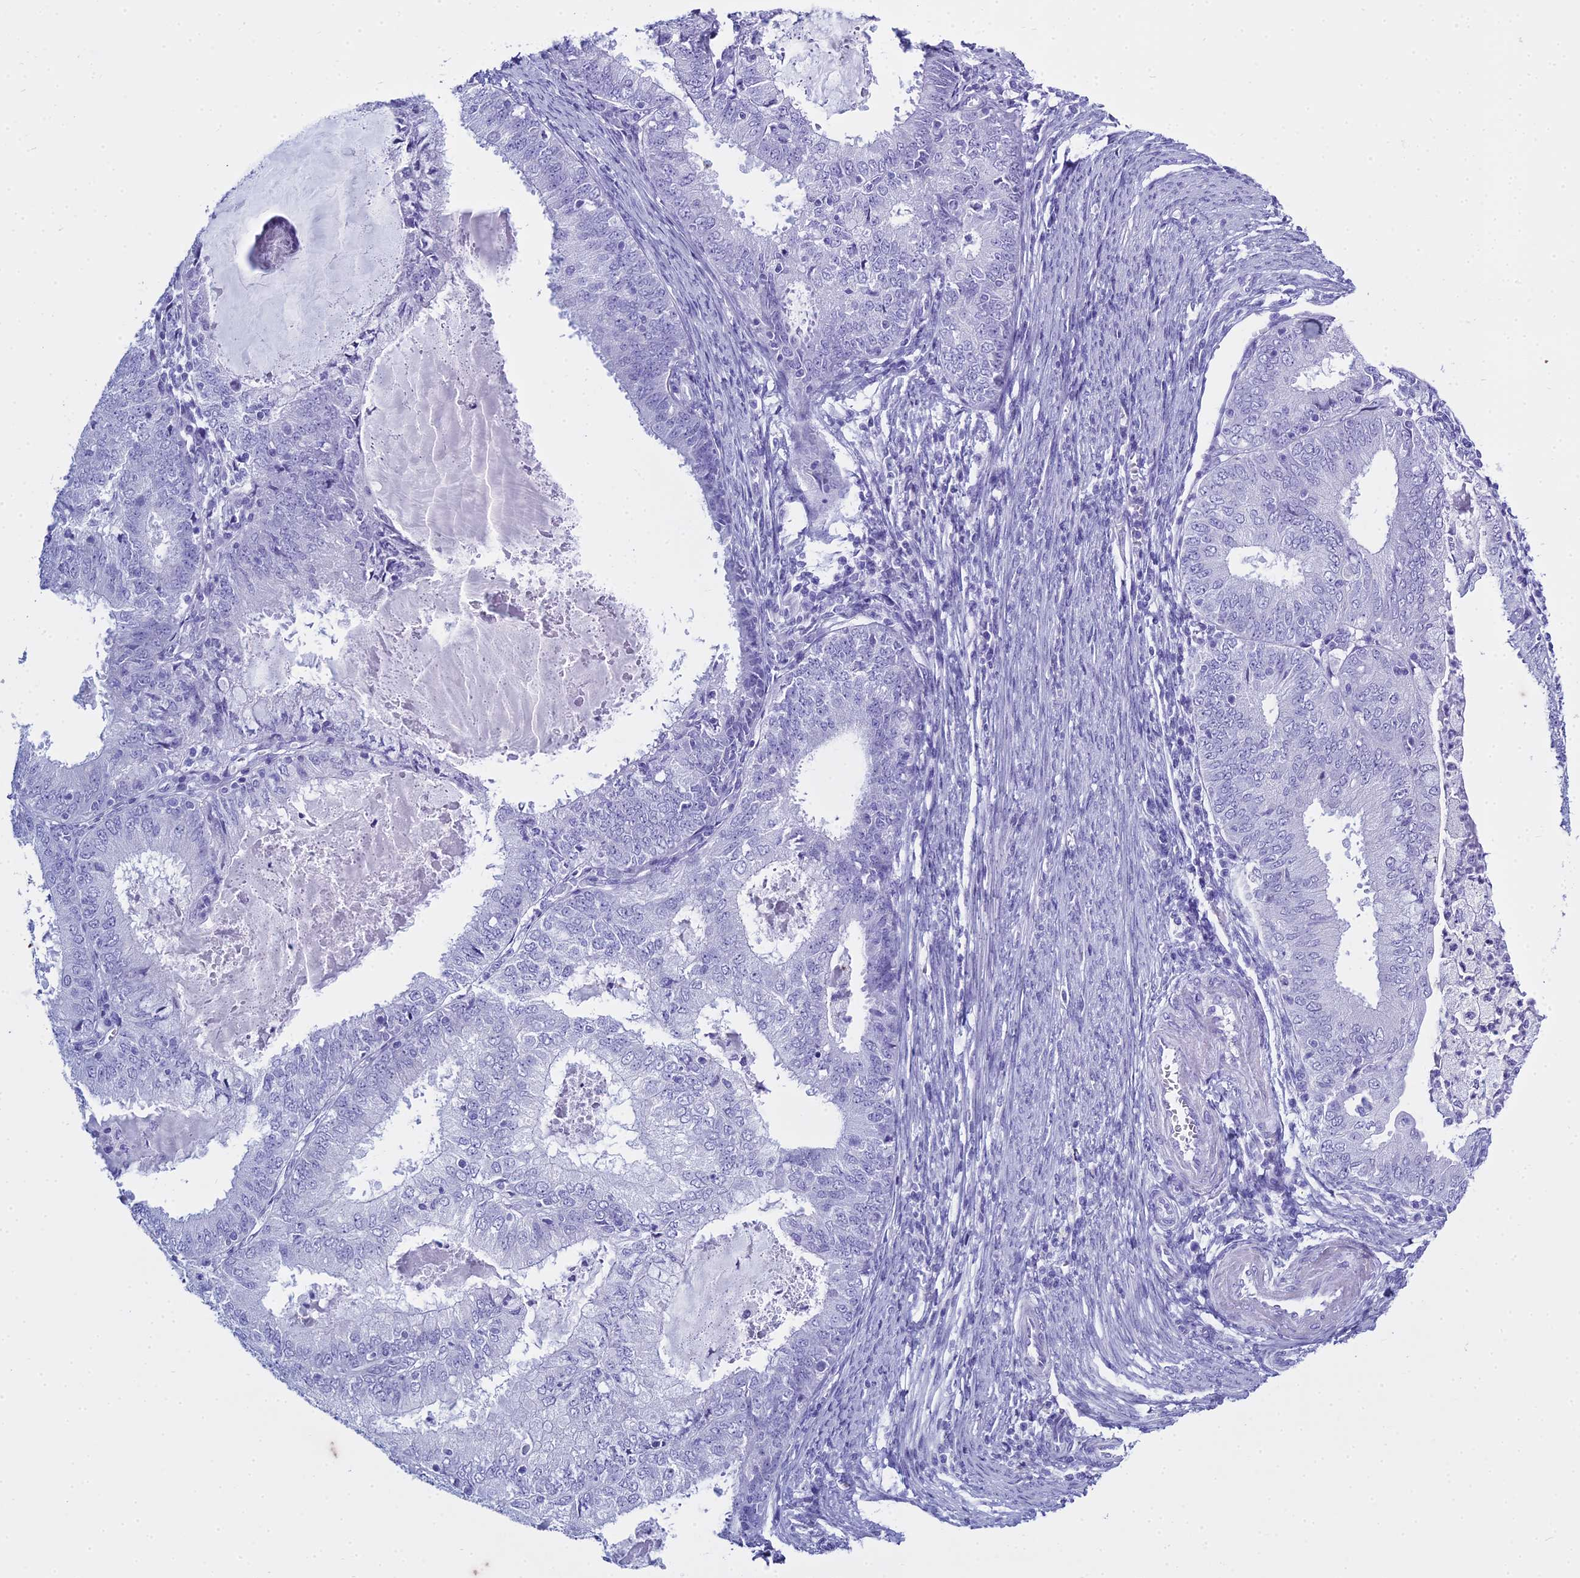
{"staining": {"intensity": "negative", "quantity": "none", "location": "none"}, "tissue": "endometrial cancer", "cell_type": "Tumor cells", "image_type": "cancer", "snomed": [{"axis": "morphology", "description": "Adenocarcinoma, NOS"}, {"axis": "topography", "description": "Endometrium"}], "caption": "This micrograph is of endometrial cancer stained with immunohistochemistry to label a protein in brown with the nuclei are counter-stained blue. There is no staining in tumor cells. (DAB (3,3'-diaminobenzidine) IHC visualized using brightfield microscopy, high magnification).", "gene": "HMGB4", "patient": {"sex": "female", "age": 57}}